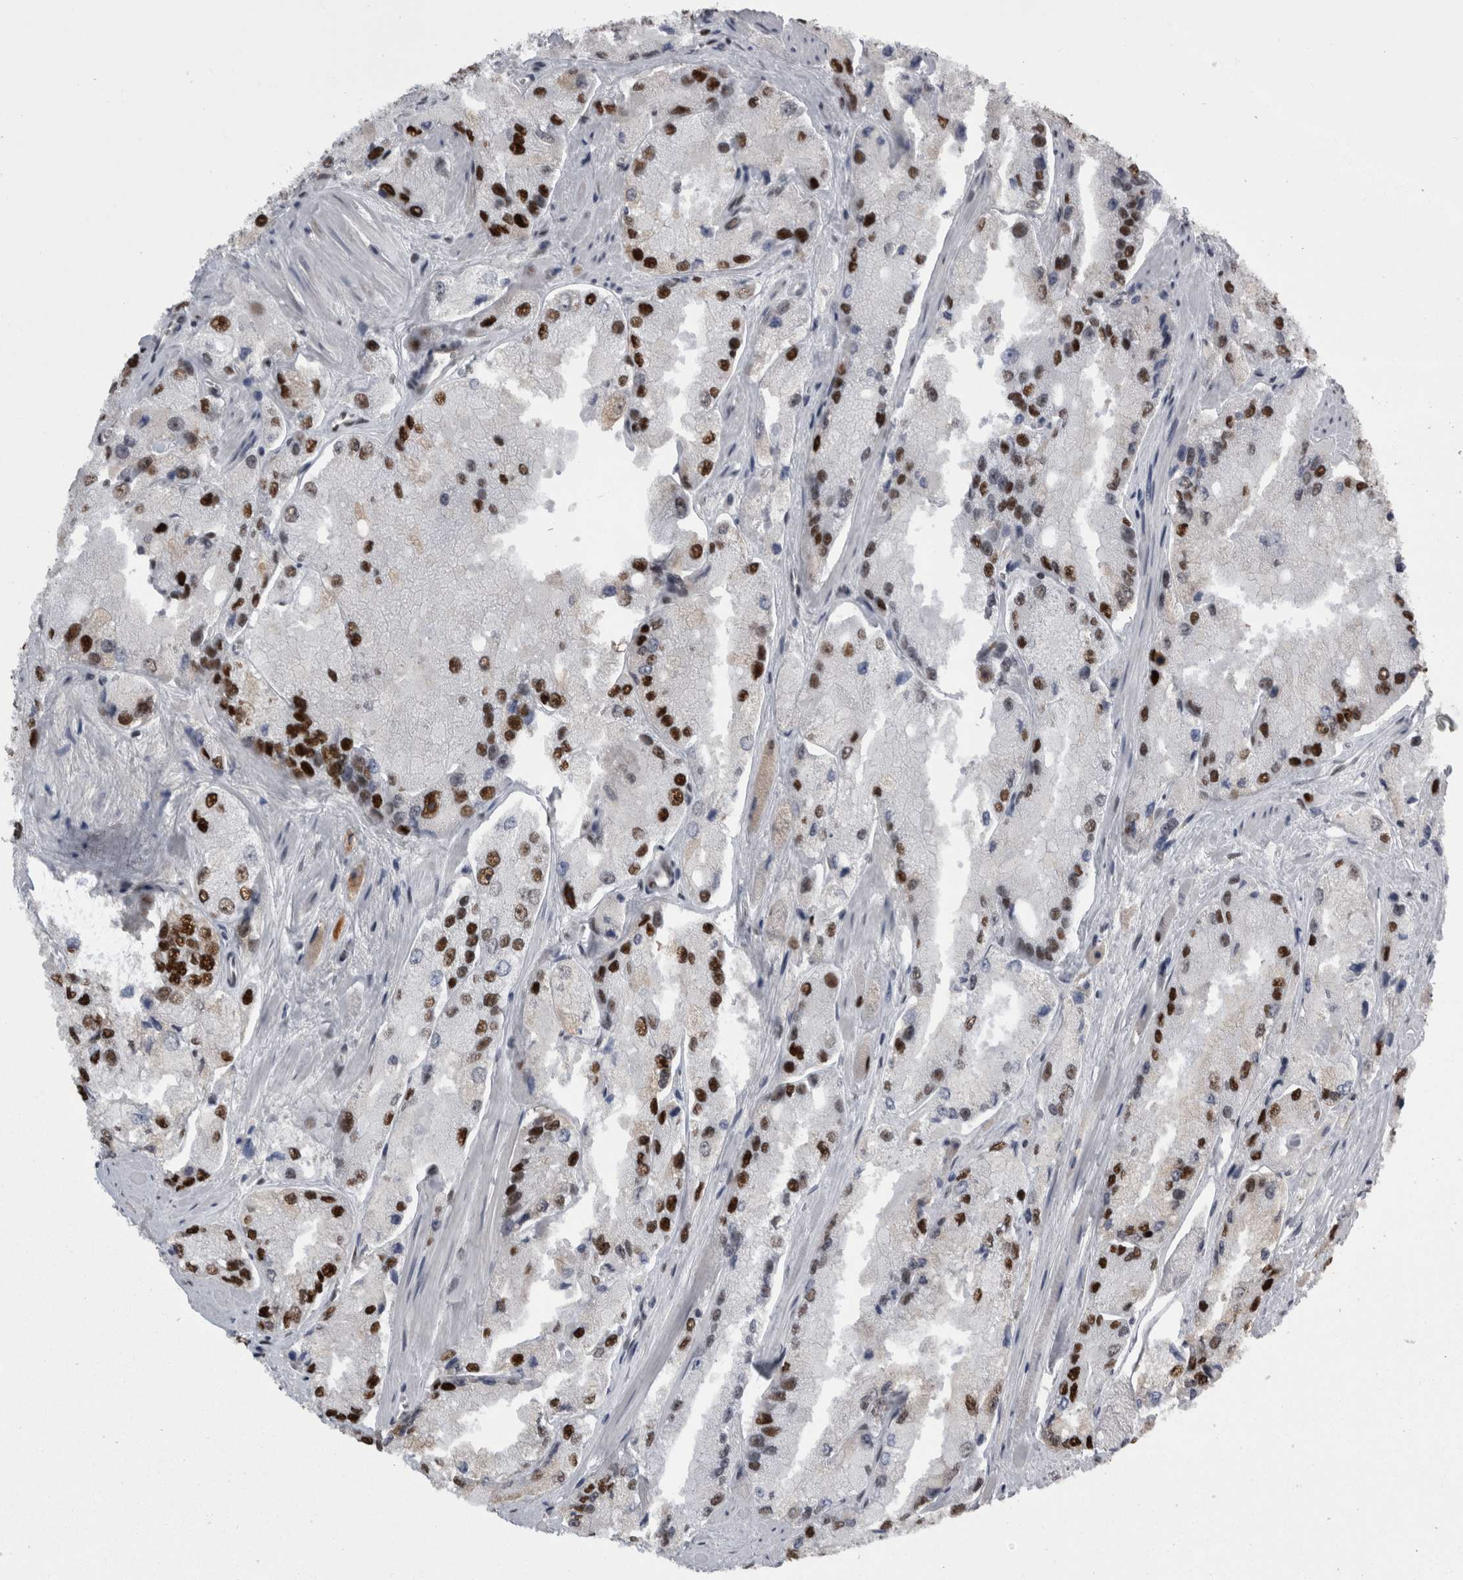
{"staining": {"intensity": "strong", "quantity": "25%-75%", "location": "nuclear"}, "tissue": "prostate cancer", "cell_type": "Tumor cells", "image_type": "cancer", "snomed": [{"axis": "morphology", "description": "Adenocarcinoma, High grade"}, {"axis": "topography", "description": "Prostate"}], "caption": "A histopathology image of prostate cancer stained for a protein displays strong nuclear brown staining in tumor cells.", "gene": "C1orf54", "patient": {"sex": "male", "age": 58}}